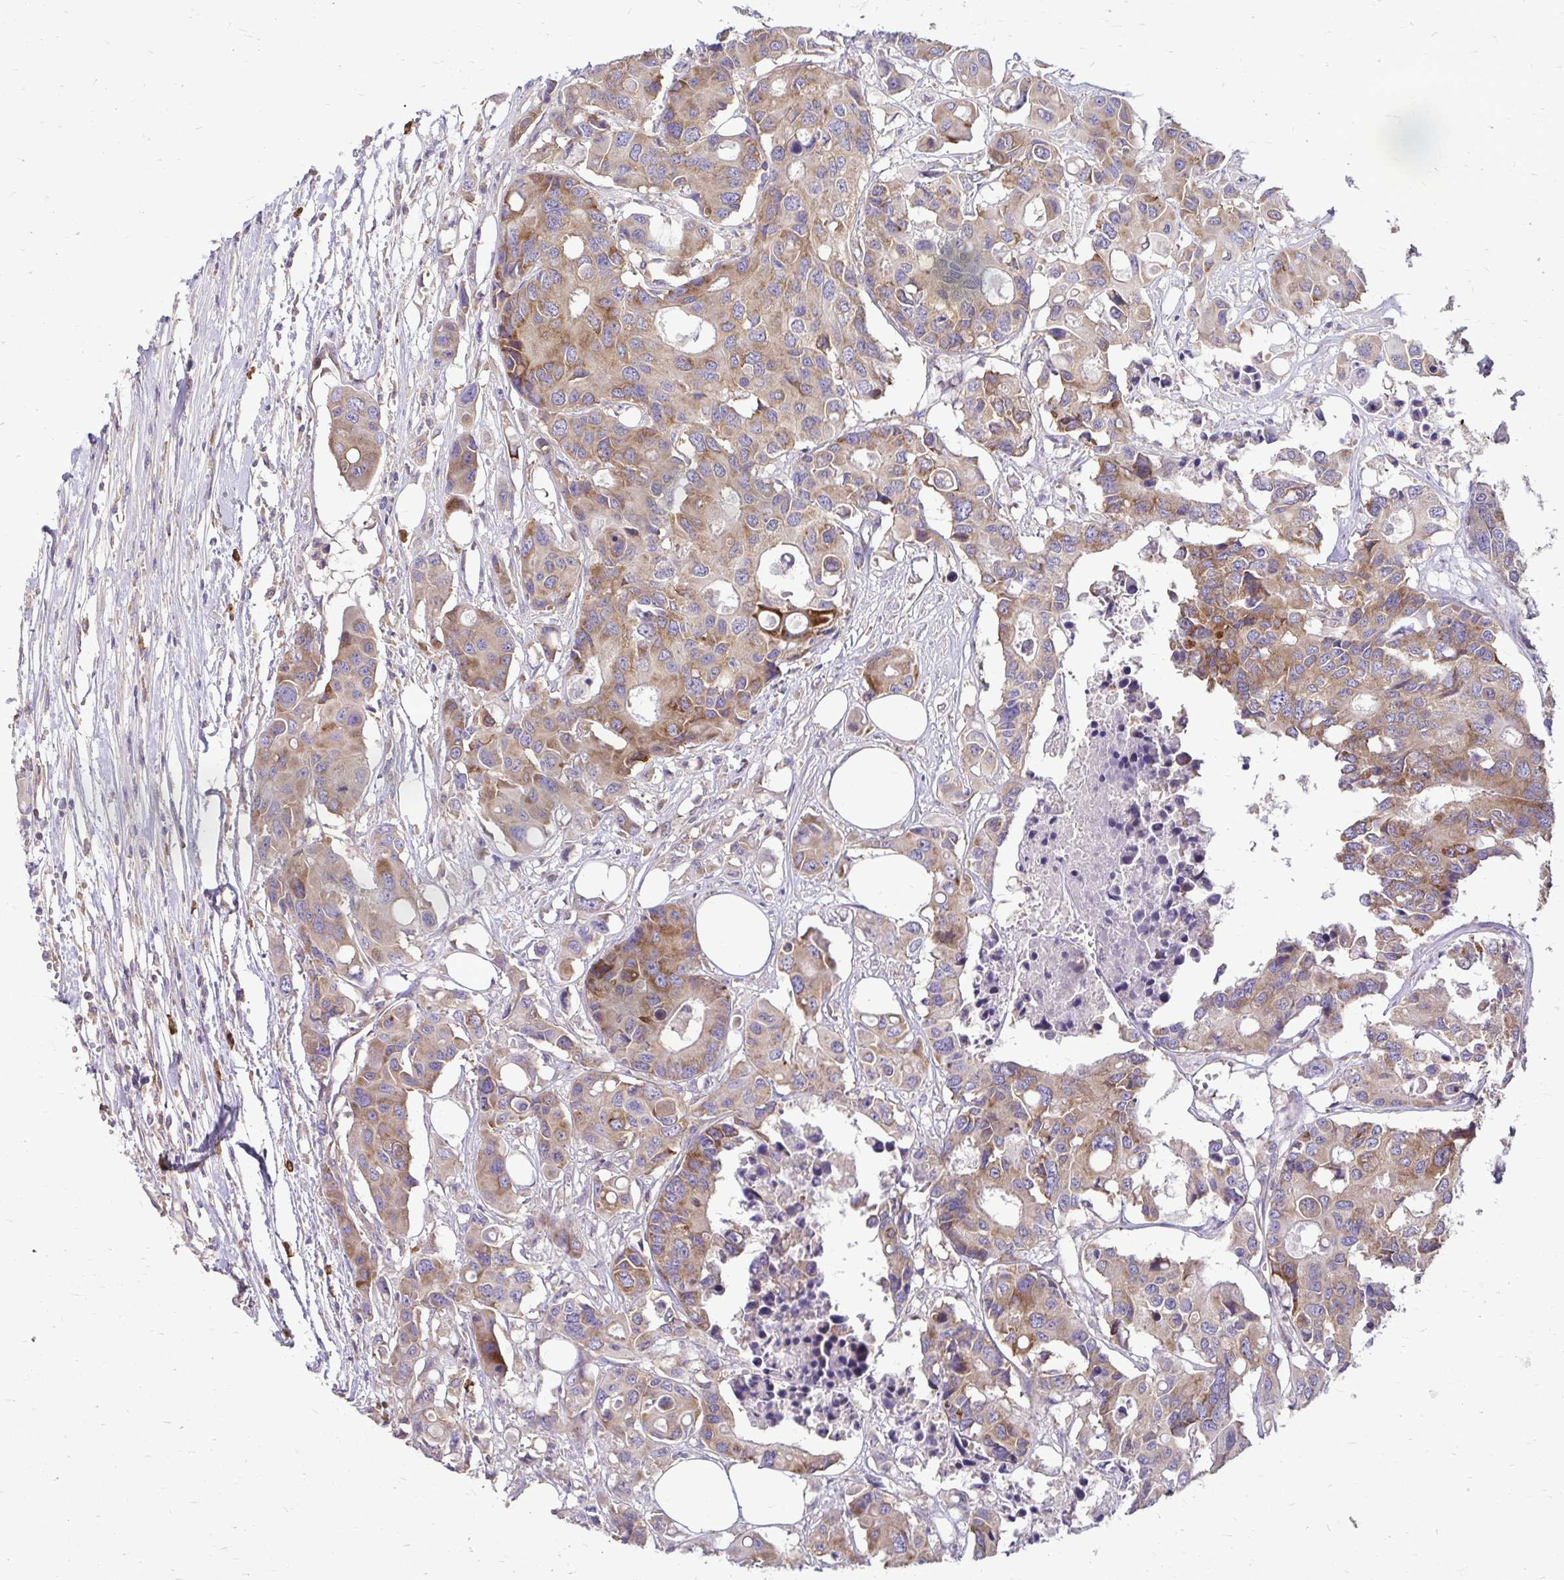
{"staining": {"intensity": "moderate", "quantity": ">75%", "location": "cytoplasmic/membranous"}, "tissue": "colorectal cancer", "cell_type": "Tumor cells", "image_type": "cancer", "snomed": [{"axis": "morphology", "description": "Adenocarcinoma, NOS"}, {"axis": "topography", "description": "Colon"}], "caption": "A medium amount of moderate cytoplasmic/membranous expression is appreciated in approximately >75% of tumor cells in colorectal cancer (adenocarcinoma) tissue. (Stains: DAB (3,3'-diaminobenzidine) in brown, nuclei in blue, Microscopy: brightfield microscopy at high magnification).", "gene": "FMR1", "patient": {"sex": "male", "age": 77}}